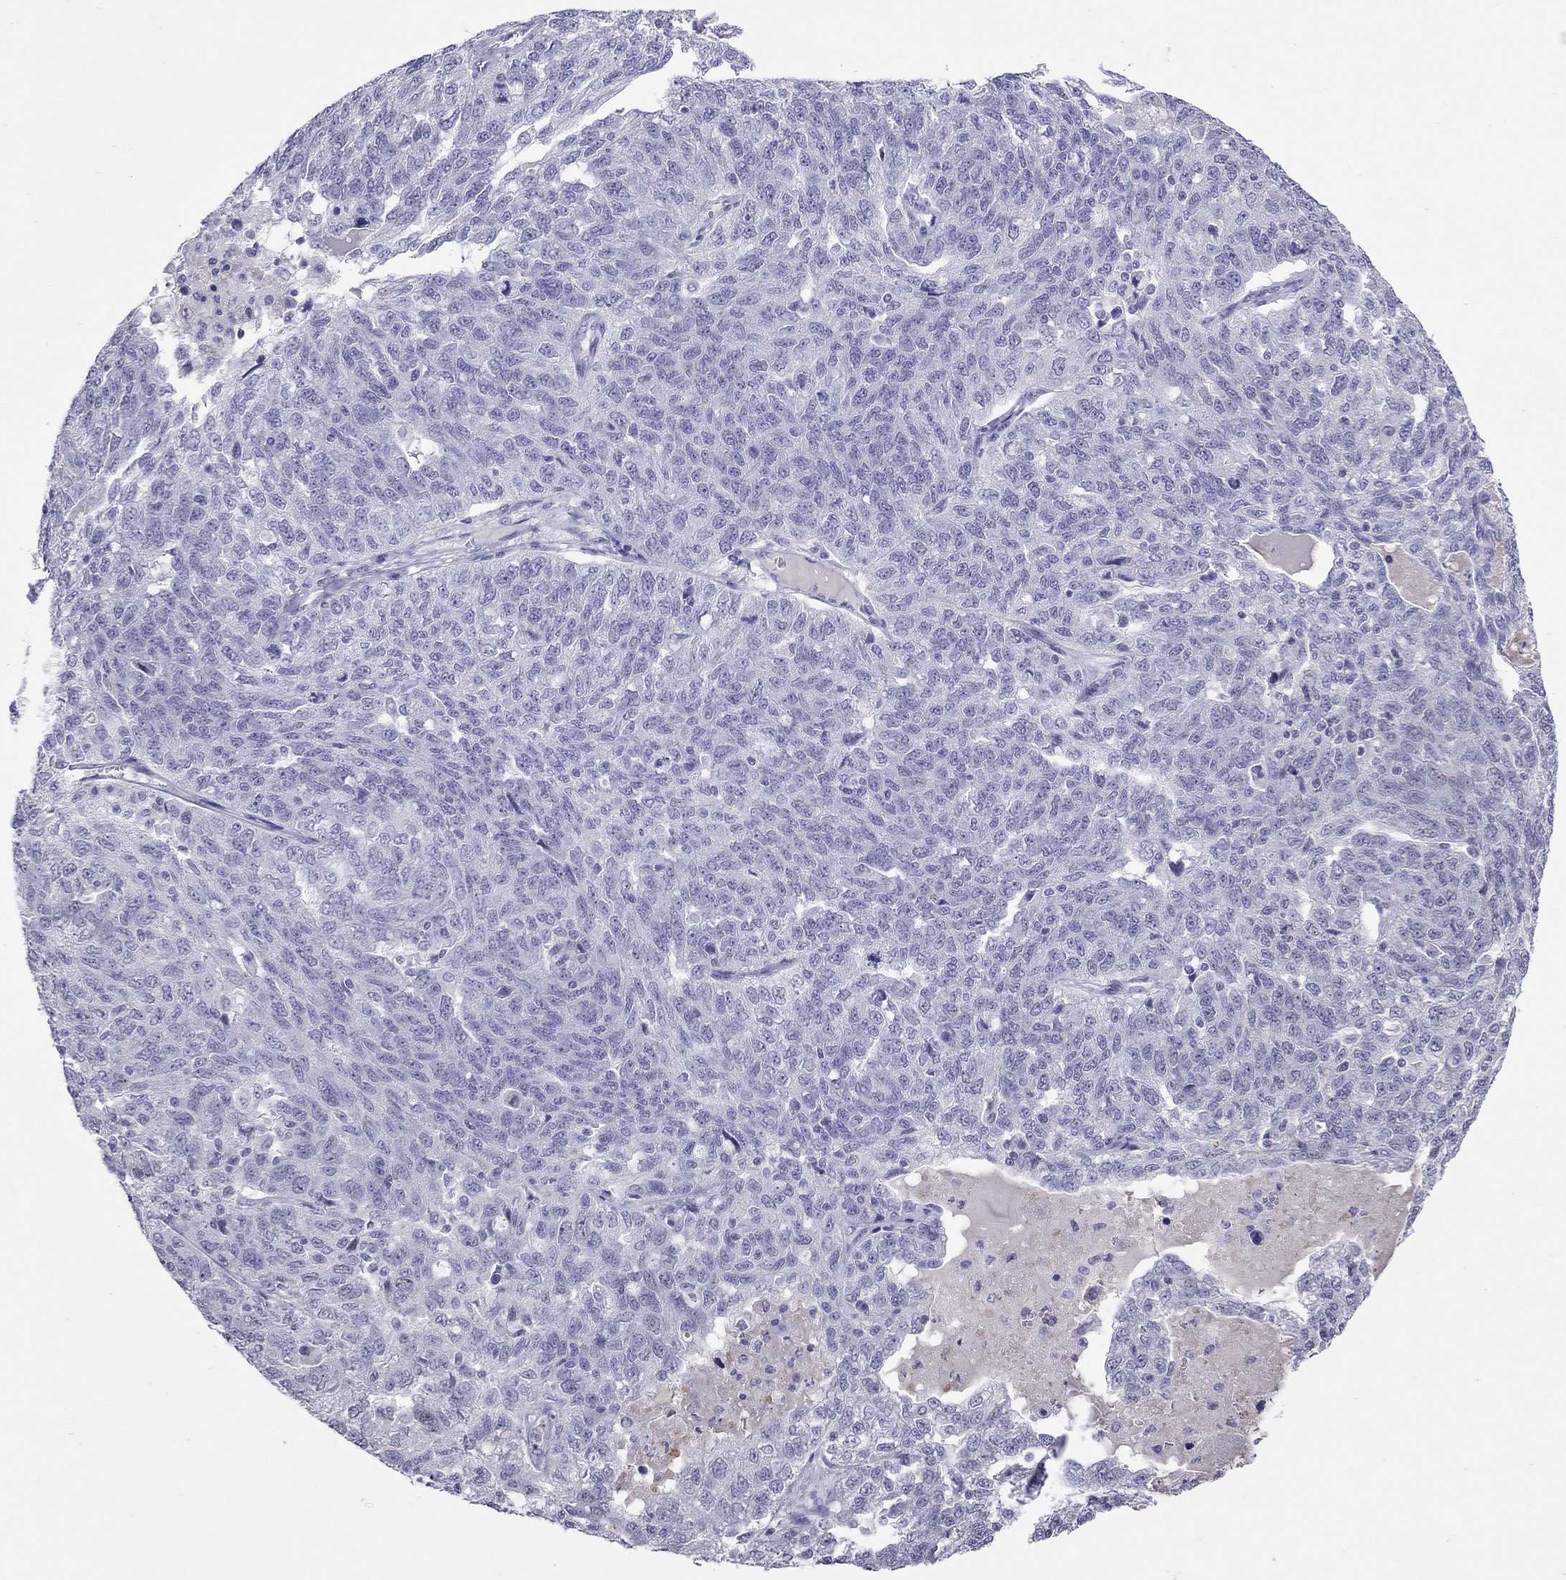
{"staining": {"intensity": "negative", "quantity": "none", "location": "none"}, "tissue": "ovarian cancer", "cell_type": "Tumor cells", "image_type": "cancer", "snomed": [{"axis": "morphology", "description": "Cystadenocarcinoma, serous, NOS"}, {"axis": "topography", "description": "Ovary"}], "caption": "Immunohistochemistry (IHC) photomicrograph of ovarian cancer stained for a protein (brown), which displays no expression in tumor cells. The staining was performed using DAB to visualize the protein expression in brown, while the nuclei were stained in blue with hematoxylin (Magnification: 20x).", "gene": "JHY", "patient": {"sex": "female", "age": 71}}